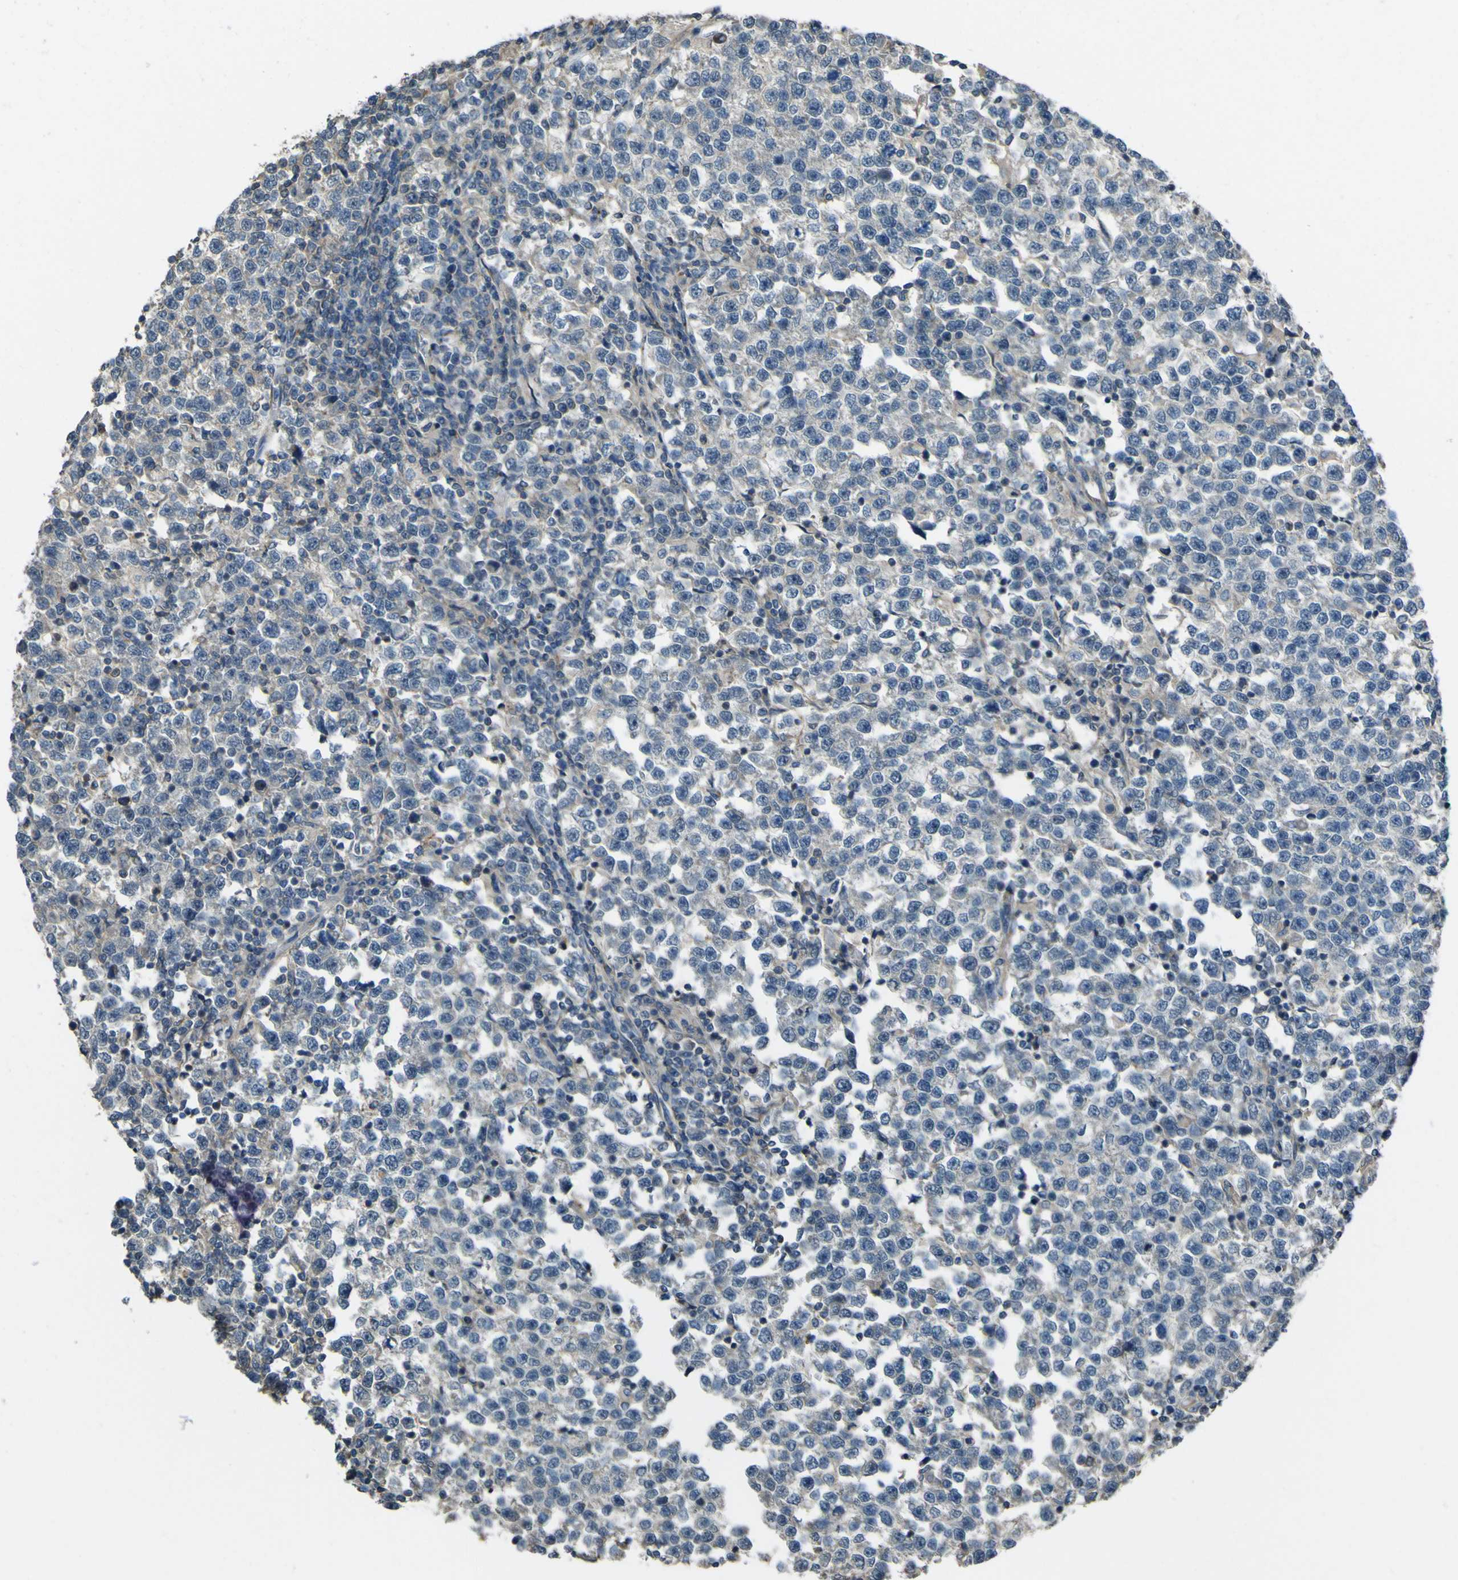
{"staining": {"intensity": "weak", "quantity": "25%-75%", "location": "cytoplasmic/membranous"}, "tissue": "testis cancer", "cell_type": "Tumor cells", "image_type": "cancer", "snomed": [{"axis": "morphology", "description": "Normal tissue, NOS"}, {"axis": "morphology", "description": "Seminoma, NOS"}, {"axis": "topography", "description": "Testis"}], "caption": "About 25%-75% of tumor cells in seminoma (testis) display weak cytoplasmic/membranous protein positivity as visualized by brown immunohistochemical staining.", "gene": "NAALADL2", "patient": {"sex": "male", "age": 43}}